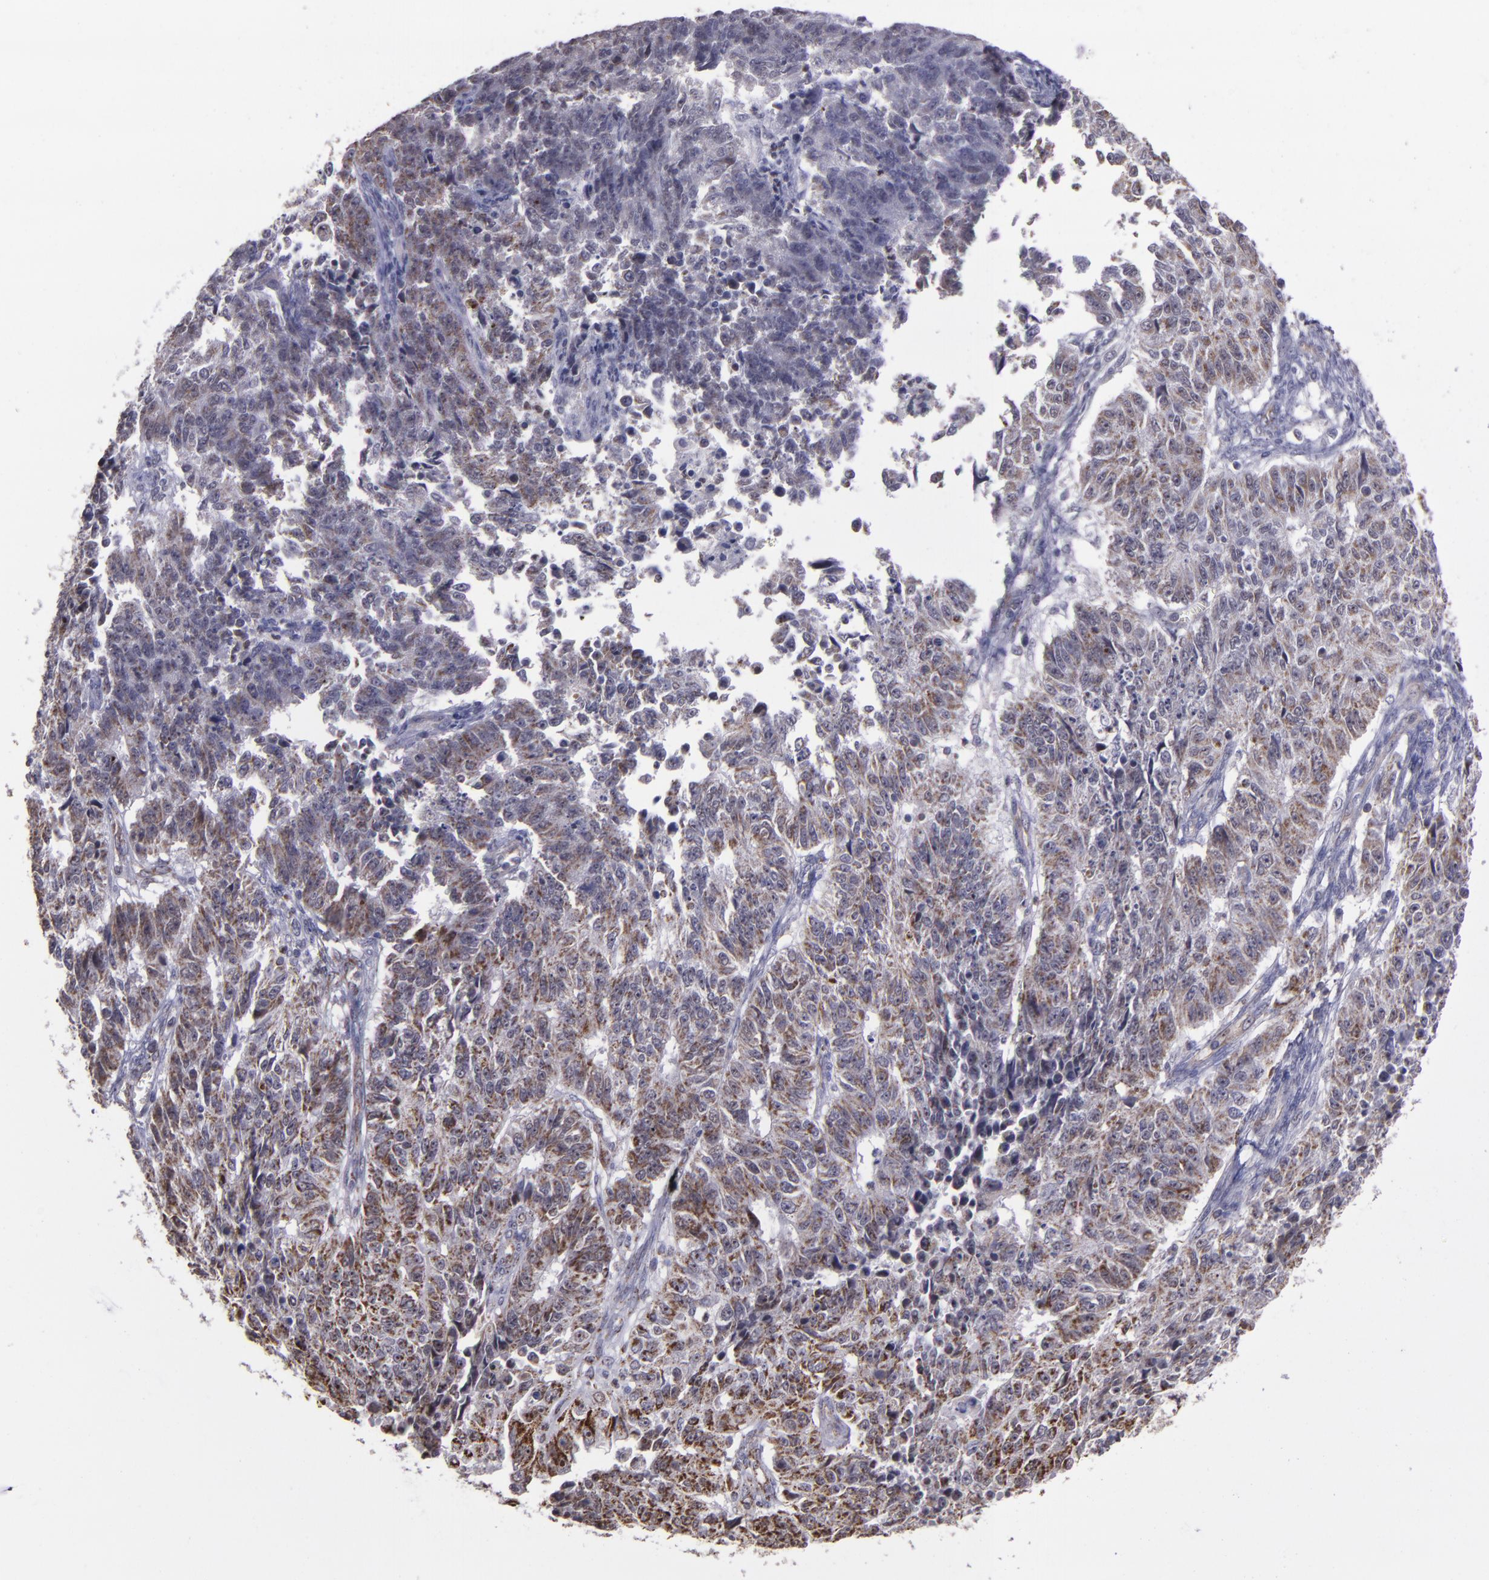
{"staining": {"intensity": "moderate", "quantity": "<25%", "location": "cytoplasmic/membranous"}, "tissue": "endometrial cancer", "cell_type": "Tumor cells", "image_type": "cancer", "snomed": [{"axis": "morphology", "description": "Adenocarcinoma, NOS"}, {"axis": "topography", "description": "Endometrium"}], "caption": "Tumor cells display low levels of moderate cytoplasmic/membranous staining in about <25% of cells in human endometrial adenocarcinoma.", "gene": "LONP1", "patient": {"sex": "female", "age": 42}}